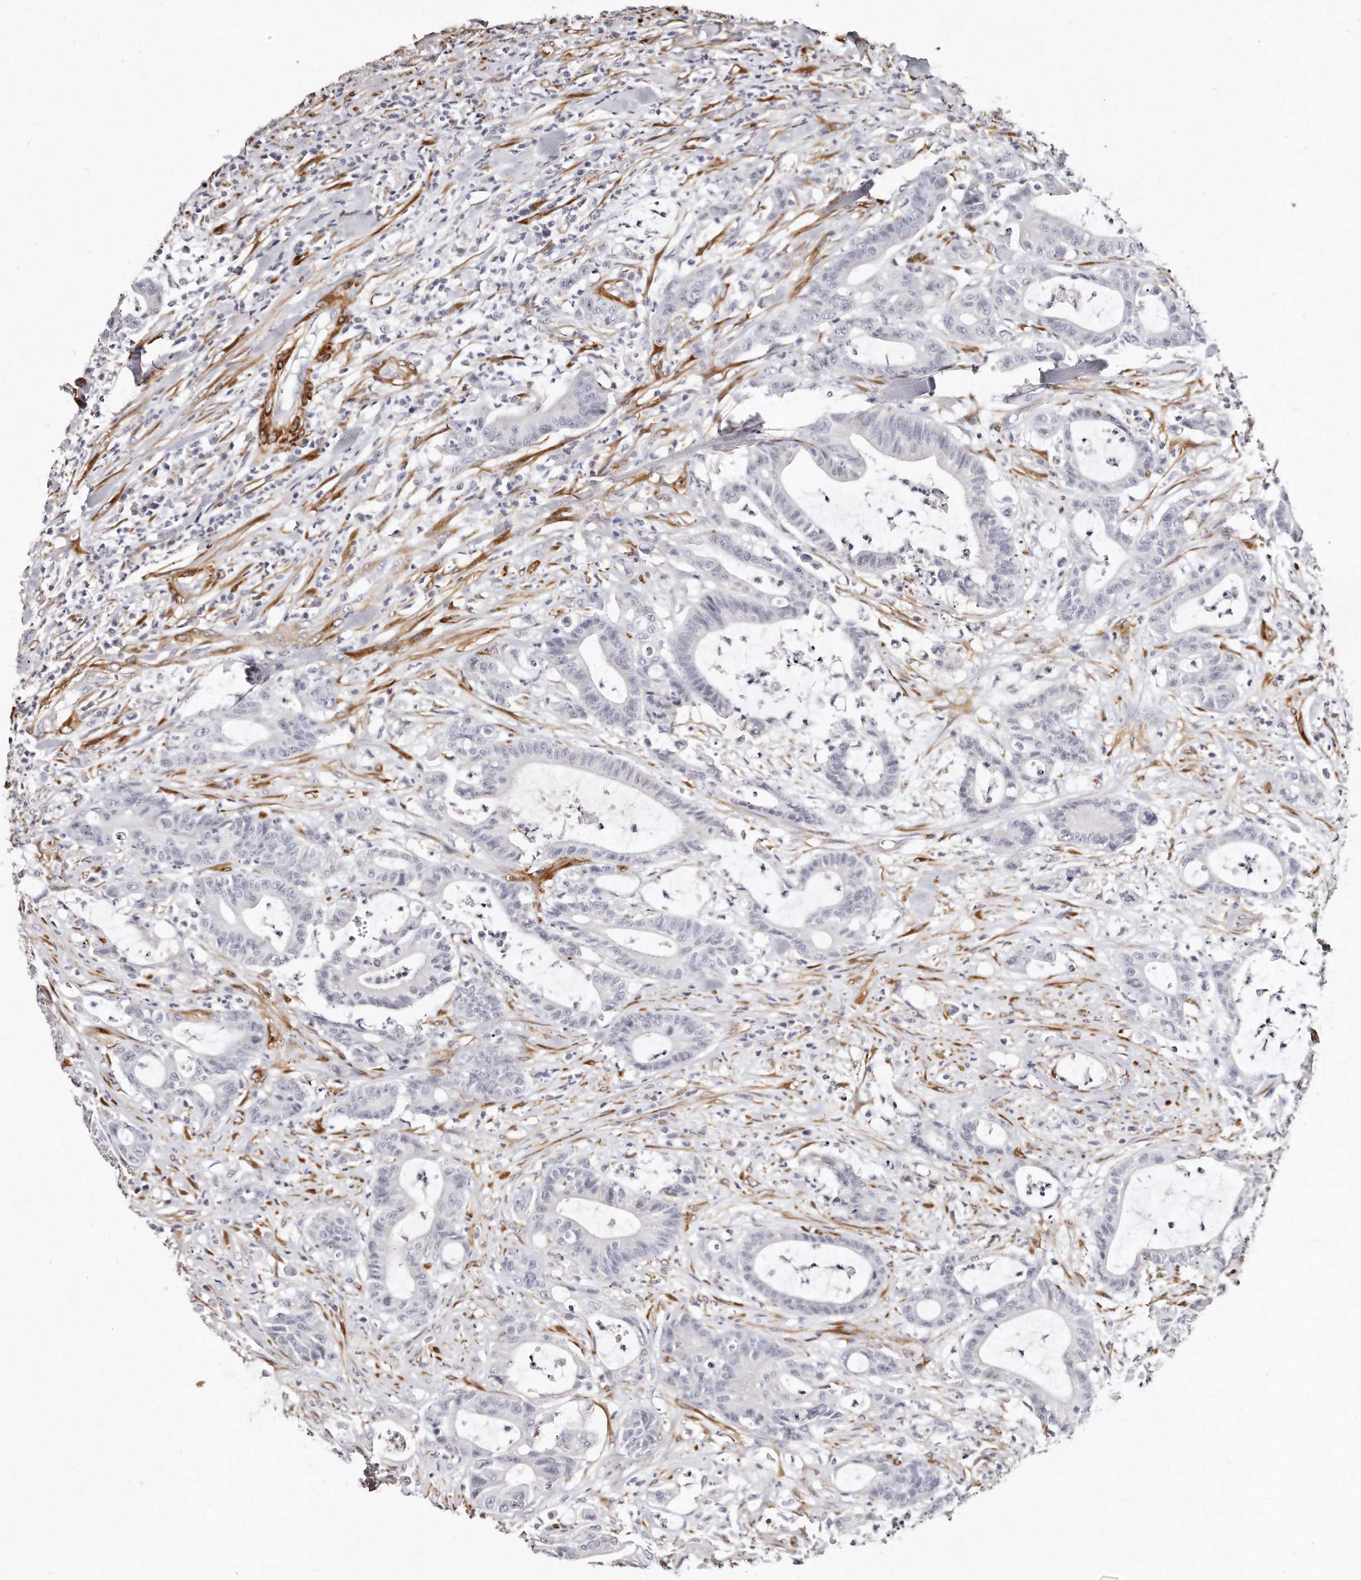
{"staining": {"intensity": "negative", "quantity": "none", "location": "none"}, "tissue": "colorectal cancer", "cell_type": "Tumor cells", "image_type": "cancer", "snomed": [{"axis": "morphology", "description": "Adenocarcinoma, NOS"}, {"axis": "topography", "description": "Colon"}], "caption": "The image reveals no staining of tumor cells in colorectal cancer. The staining is performed using DAB (3,3'-diaminobenzidine) brown chromogen with nuclei counter-stained in using hematoxylin.", "gene": "LMOD1", "patient": {"sex": "female", "age": 84}}